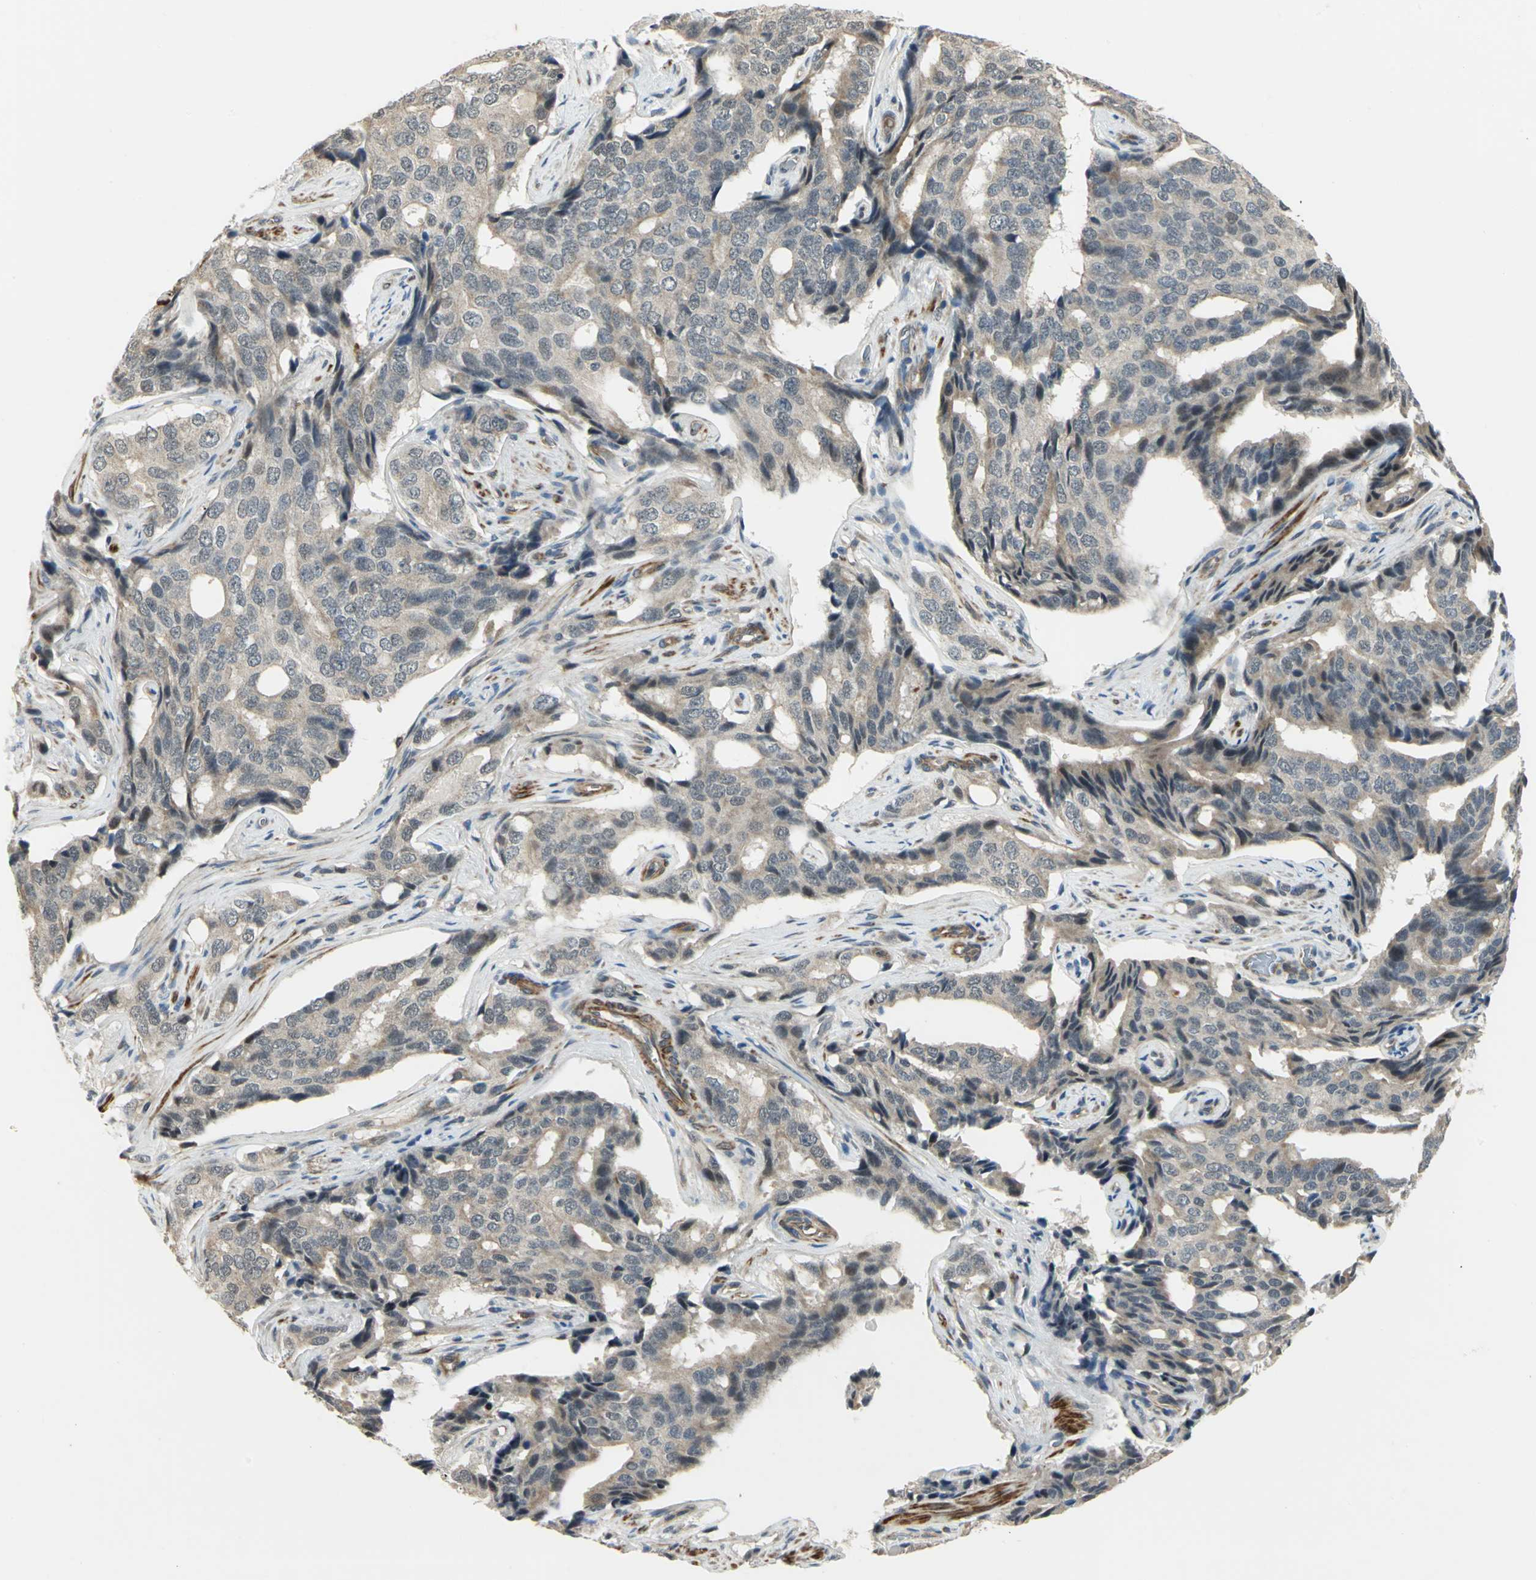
{"staining": {"intensity": "weak", "quantity": "25%-75%", "location": "cytoplasmic/membranous,nuclear"}, "tissue": "prostate cancer", "cell_type": "Tumor cells", "image_type": "cancer", "snomed": [{"axis": "morphology", "description": "Adenocarcinoma, High grade"}, {"axis": "topography", "description": "Prostate"}], "caption": "Protein staining exhibits weak cytoplasmic/membranous and nuclear expression in approximately 25%-75% of tumor cells in prostate high-grade adenocarcinoma. The staining was performed using DAB (3,3'-diaminobenzidine) to visualize the protein expression in brown, while the nuclei were stained in blue with hematoxylin (Magnification: 20x).", "gene": "PLAGL2", "patient": {"sex": "male", "age": 58}}